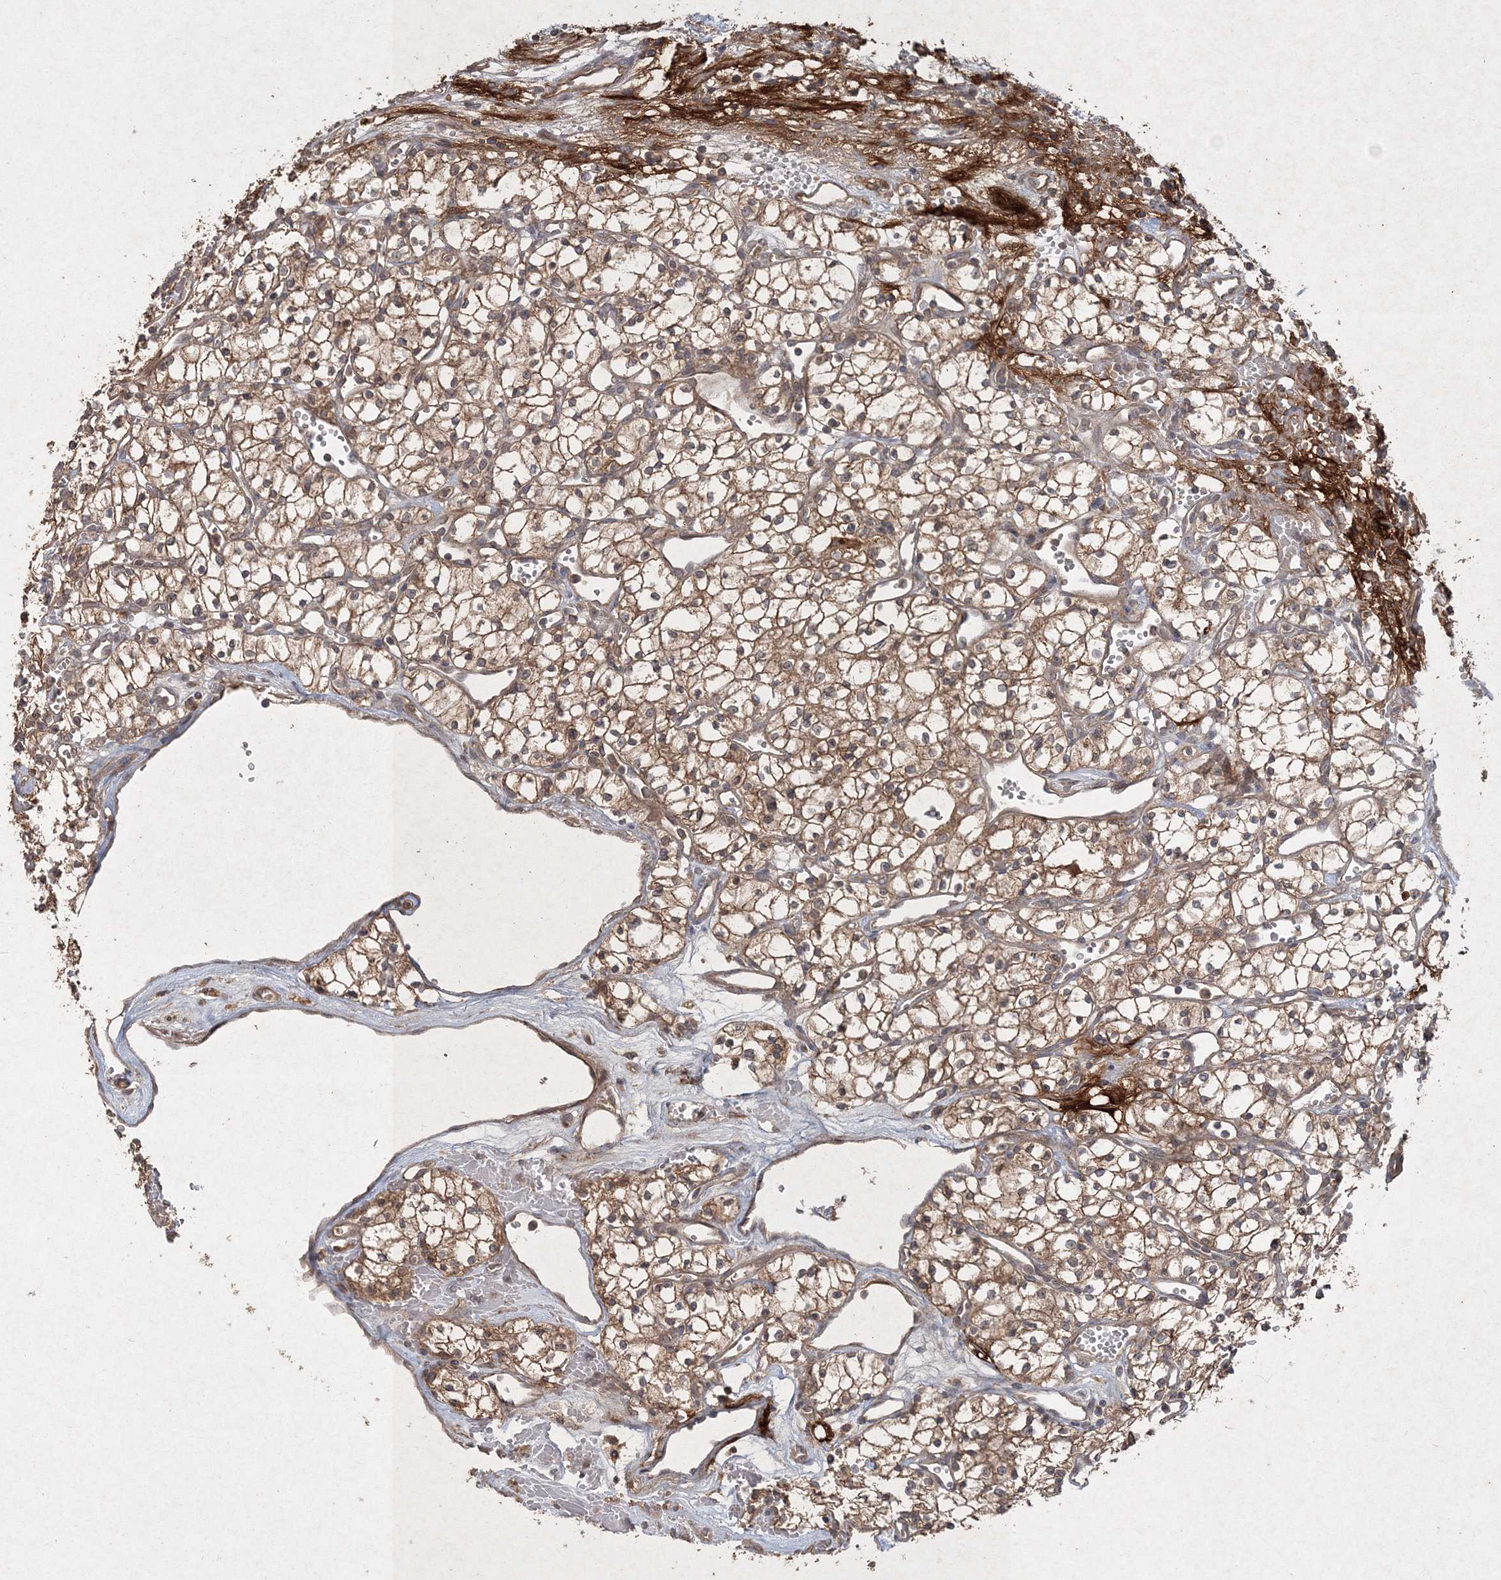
{"staining": {"intensity": "moderate", "quantity": ">75%", "location": "cytoplasmic/membranous"}, "tissue": "renal cancer", "cell_type": "Tumor cells", "image_type": "cancer", "snomed": [{"axis": "morphology", "description": "Adenocarcinoma, NOS"}, {"axis": "topography", "description": "Kidney"}], "caption": "Immunohistochemical staining of adenocarcinoma (renal) demonstrates medium levels of moderate cytoplasmic/membranous protein expression in about >75% of tumor cells.", "gene": "SPRY1", "patient": {"sex": "male", "age": 59}}